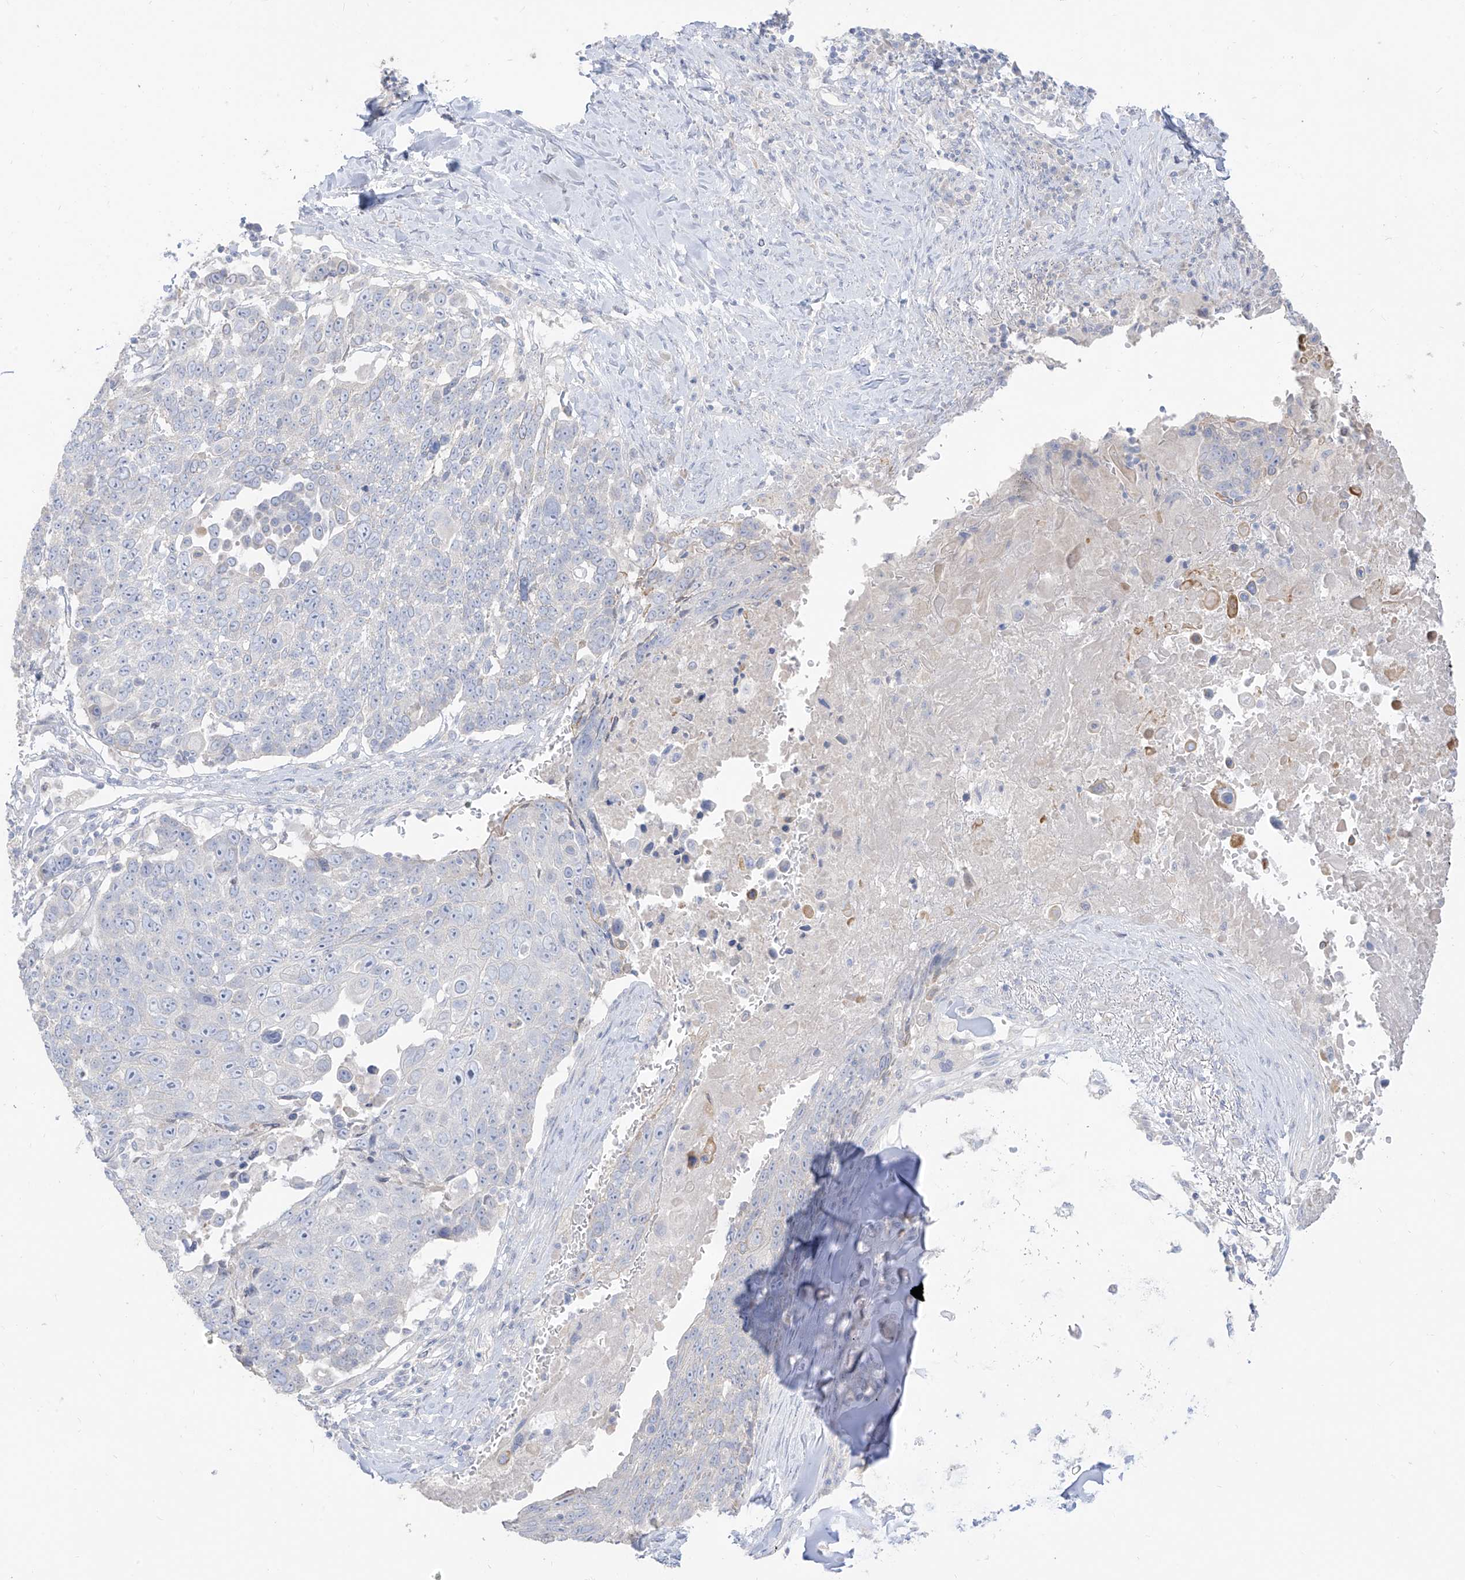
{"staining": {"intensity": "negative", "quantity": "none", "location": "none"}, "tissue": "lung cancer", "cell_type": "Tumor cells", "image_type": "cancer", "snomed": [{"axis": "morphology", "description": "Squamous cell carcinoma, NOS"}, {"axis": "topography", "description": "Lung"}], "caption": "Immunohistochemistry (IHC) histopathology image of human lung squamous cell carcinoma stained for a protein (brown), which displays no expression in tumor cells.", "gene": "ARHGEF40", "patient": {"sex": "male", "age": 66}}